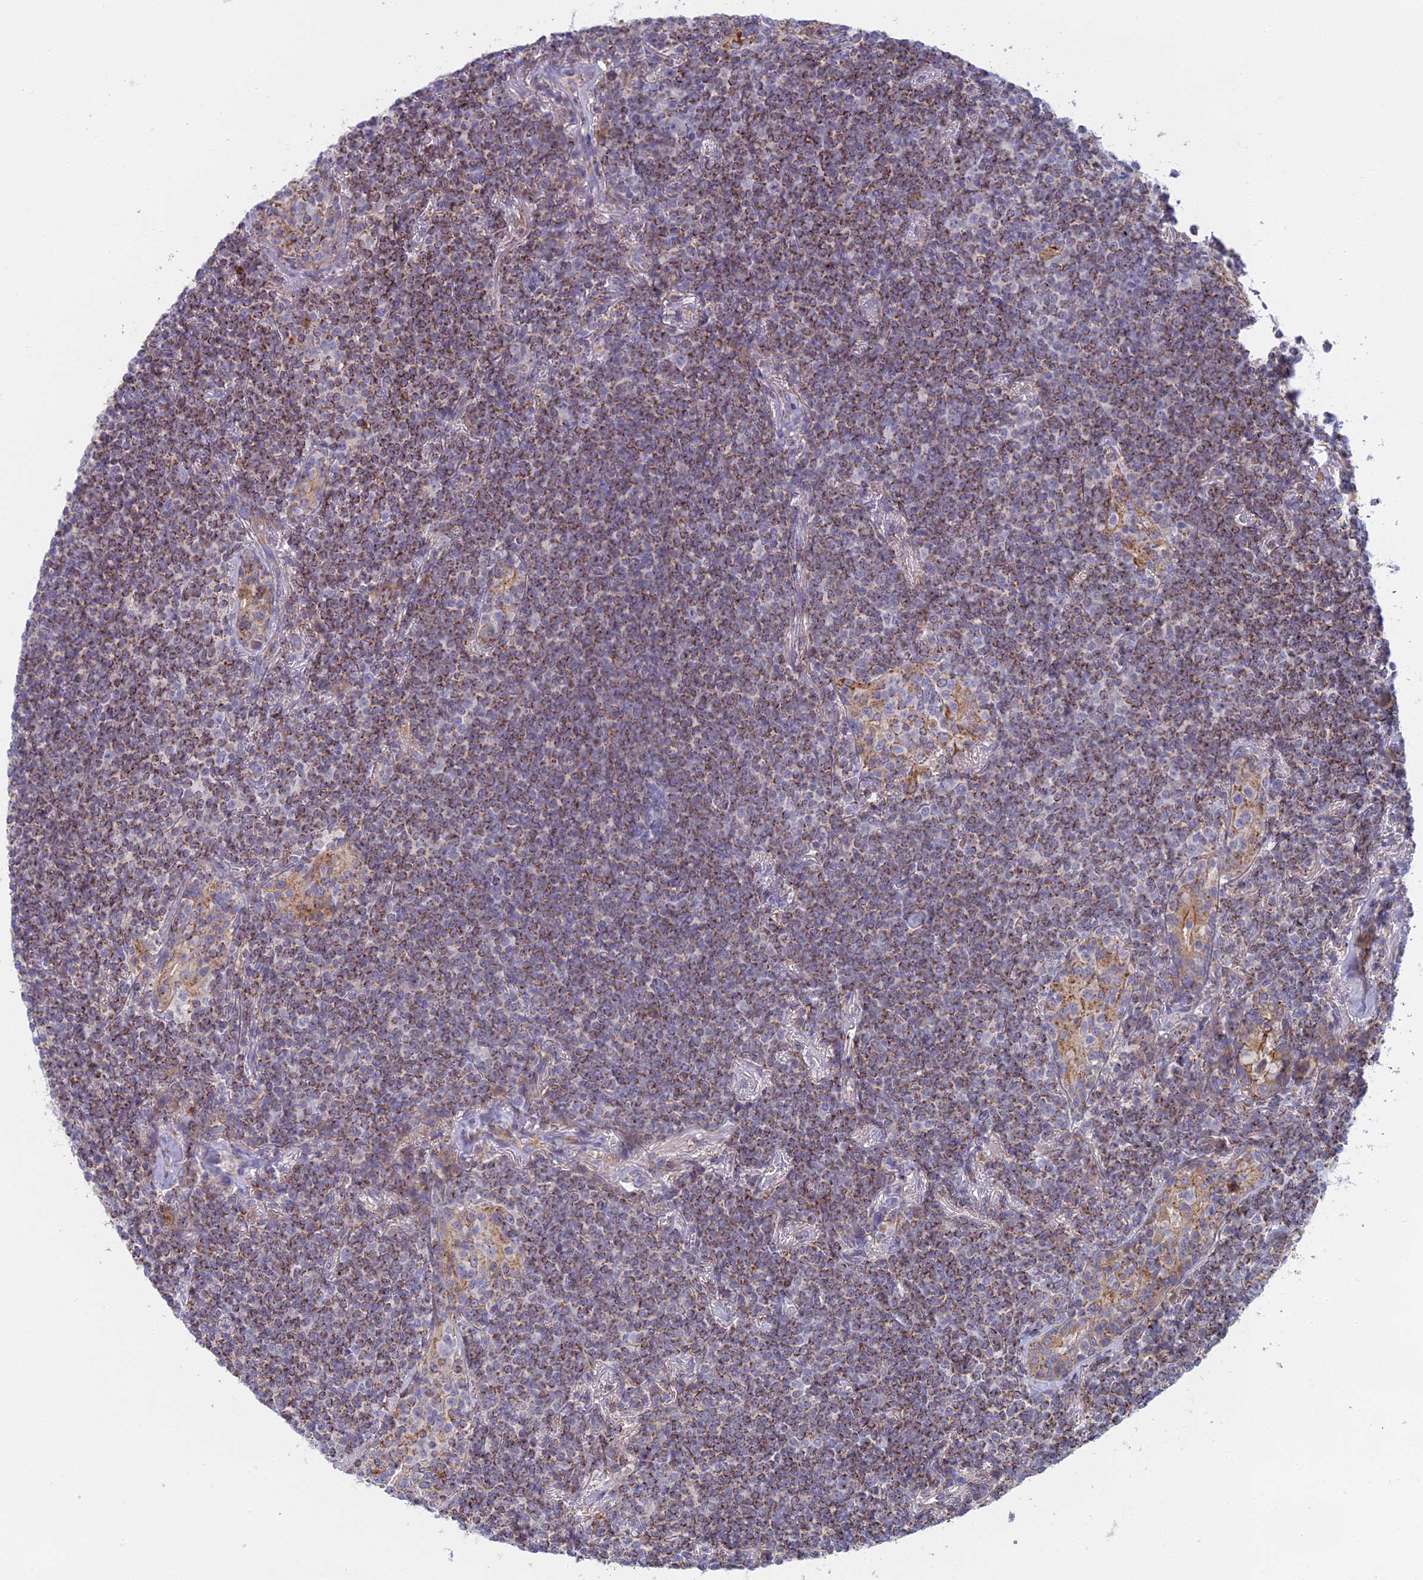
{"staining": {"intensity": "moderate", "quantity": ">75%", "location": "cytoplasmic/membranous"}, "tissue": "lymphoma", "cell_type": "Tumor cells", "image_type": "cancer", "snomed": [{"axis": "morphology", "description": "Malignant lymphoma, non-Hodgkin's type, Low grade"}, {"axis": "topography", "description": "Lung"}], "caption": "Approximately >75% of tumor cells in lymphoma display moderate cytoplasmic/membranous protein staining as visualized by brown immunohistochemical staining.", "gene": "IFTAP", "patient": {"sex": "female", "age": 71}}